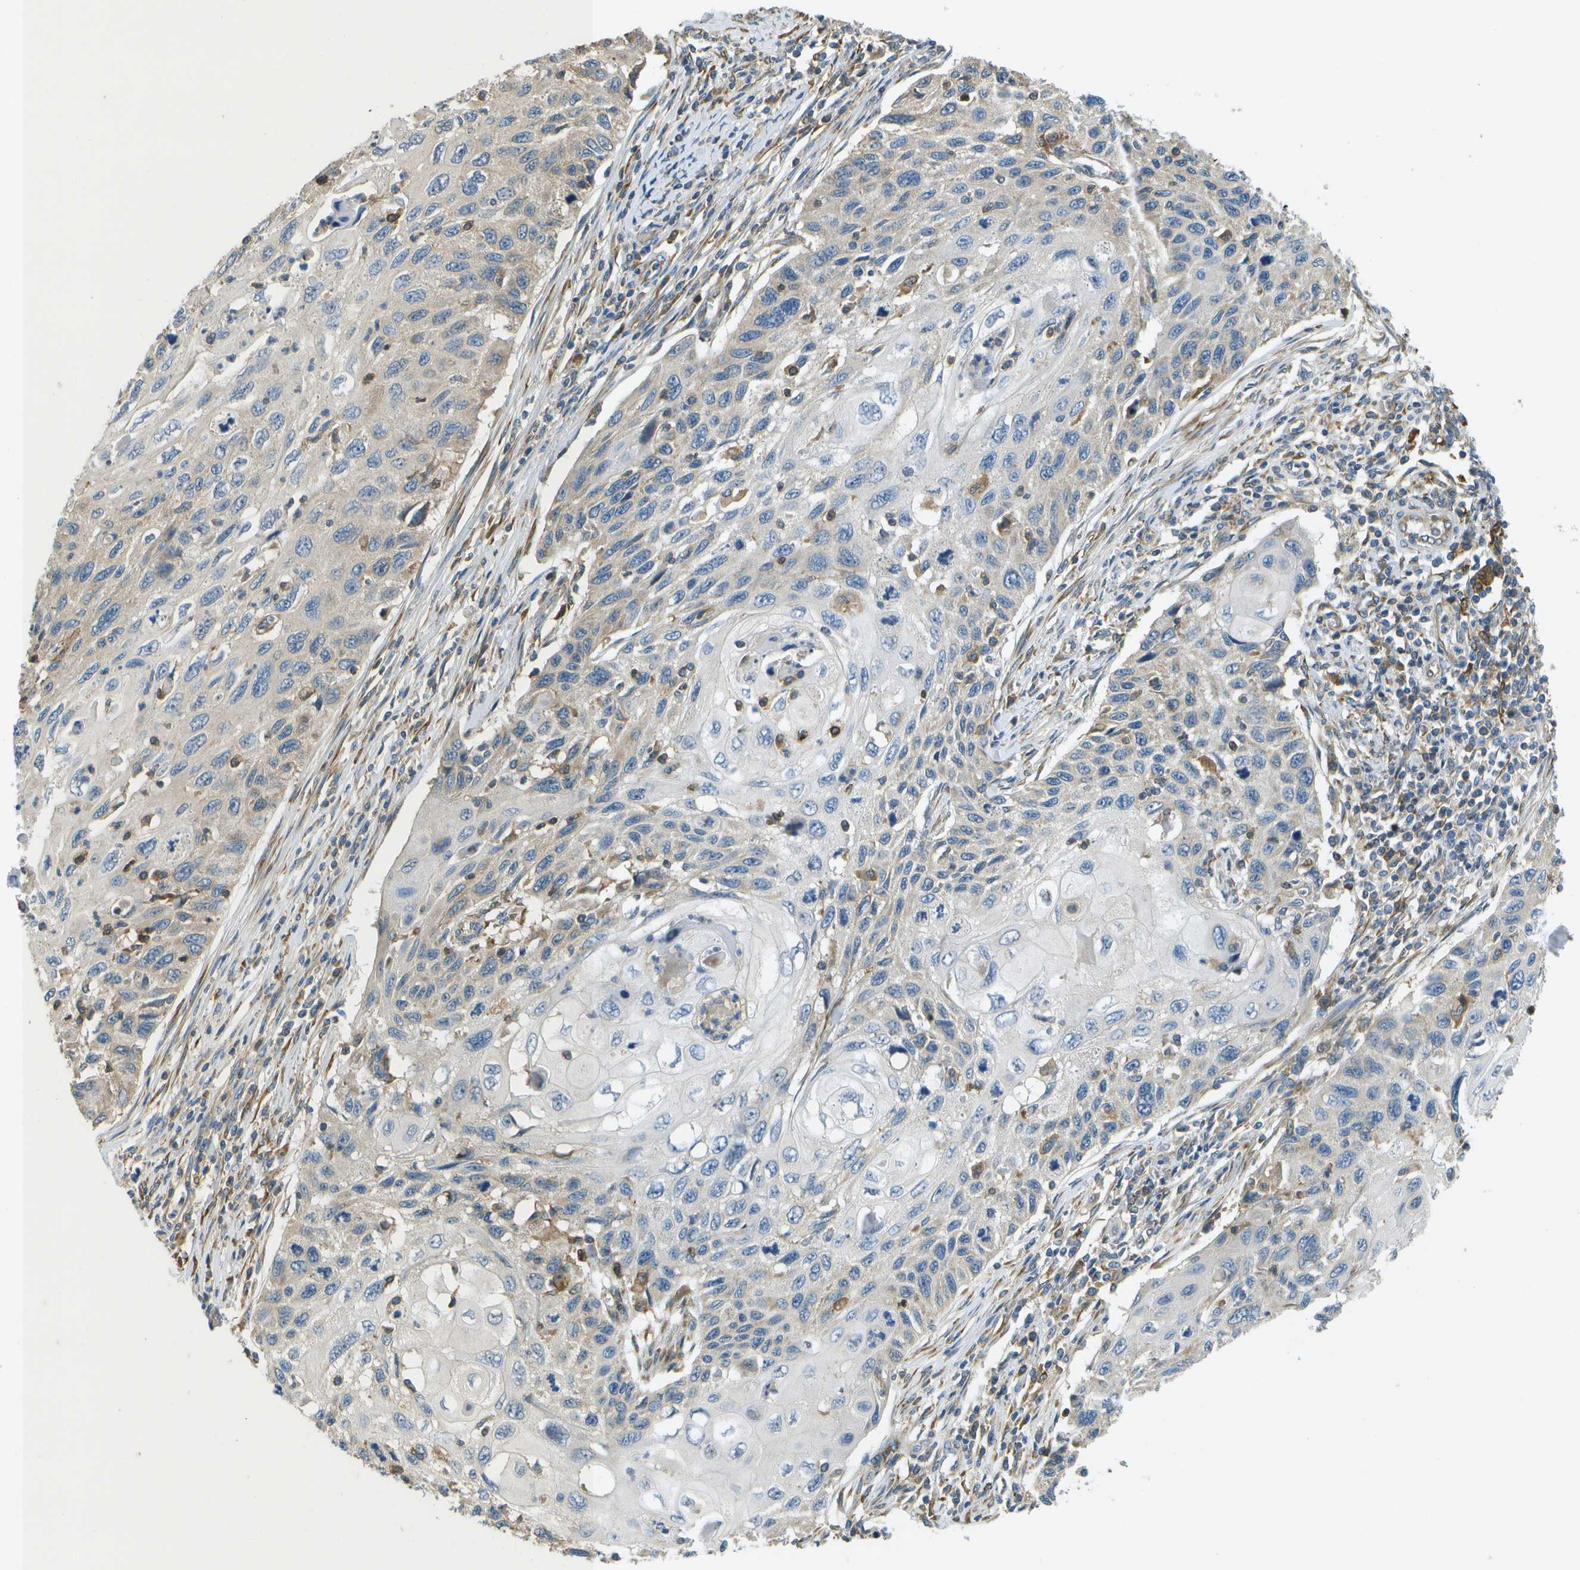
{"staining": {"intensity": "weak", "quantity": "<25%", "location": "cytoplasmic/membranous"}, "tissue": "cervical cancer", "cell_type": "Tumor cells", "image_type": "cancer", "snomed": [{"axis": "morphology", "description": "Squamous cell carcinoma, NOS"}, {"axis": "topography", "description": "Cervix"}], "caption": "A high-resolution image shows IHC staining of cervical squamous cell carcinoma, which exhibits no significant positivity in tumor cells. (Immunohistochemistry, brightfield microscopy, high magnification).", "gene": "SAMSN1", "patient": {"sex": "female", "age": 70}}